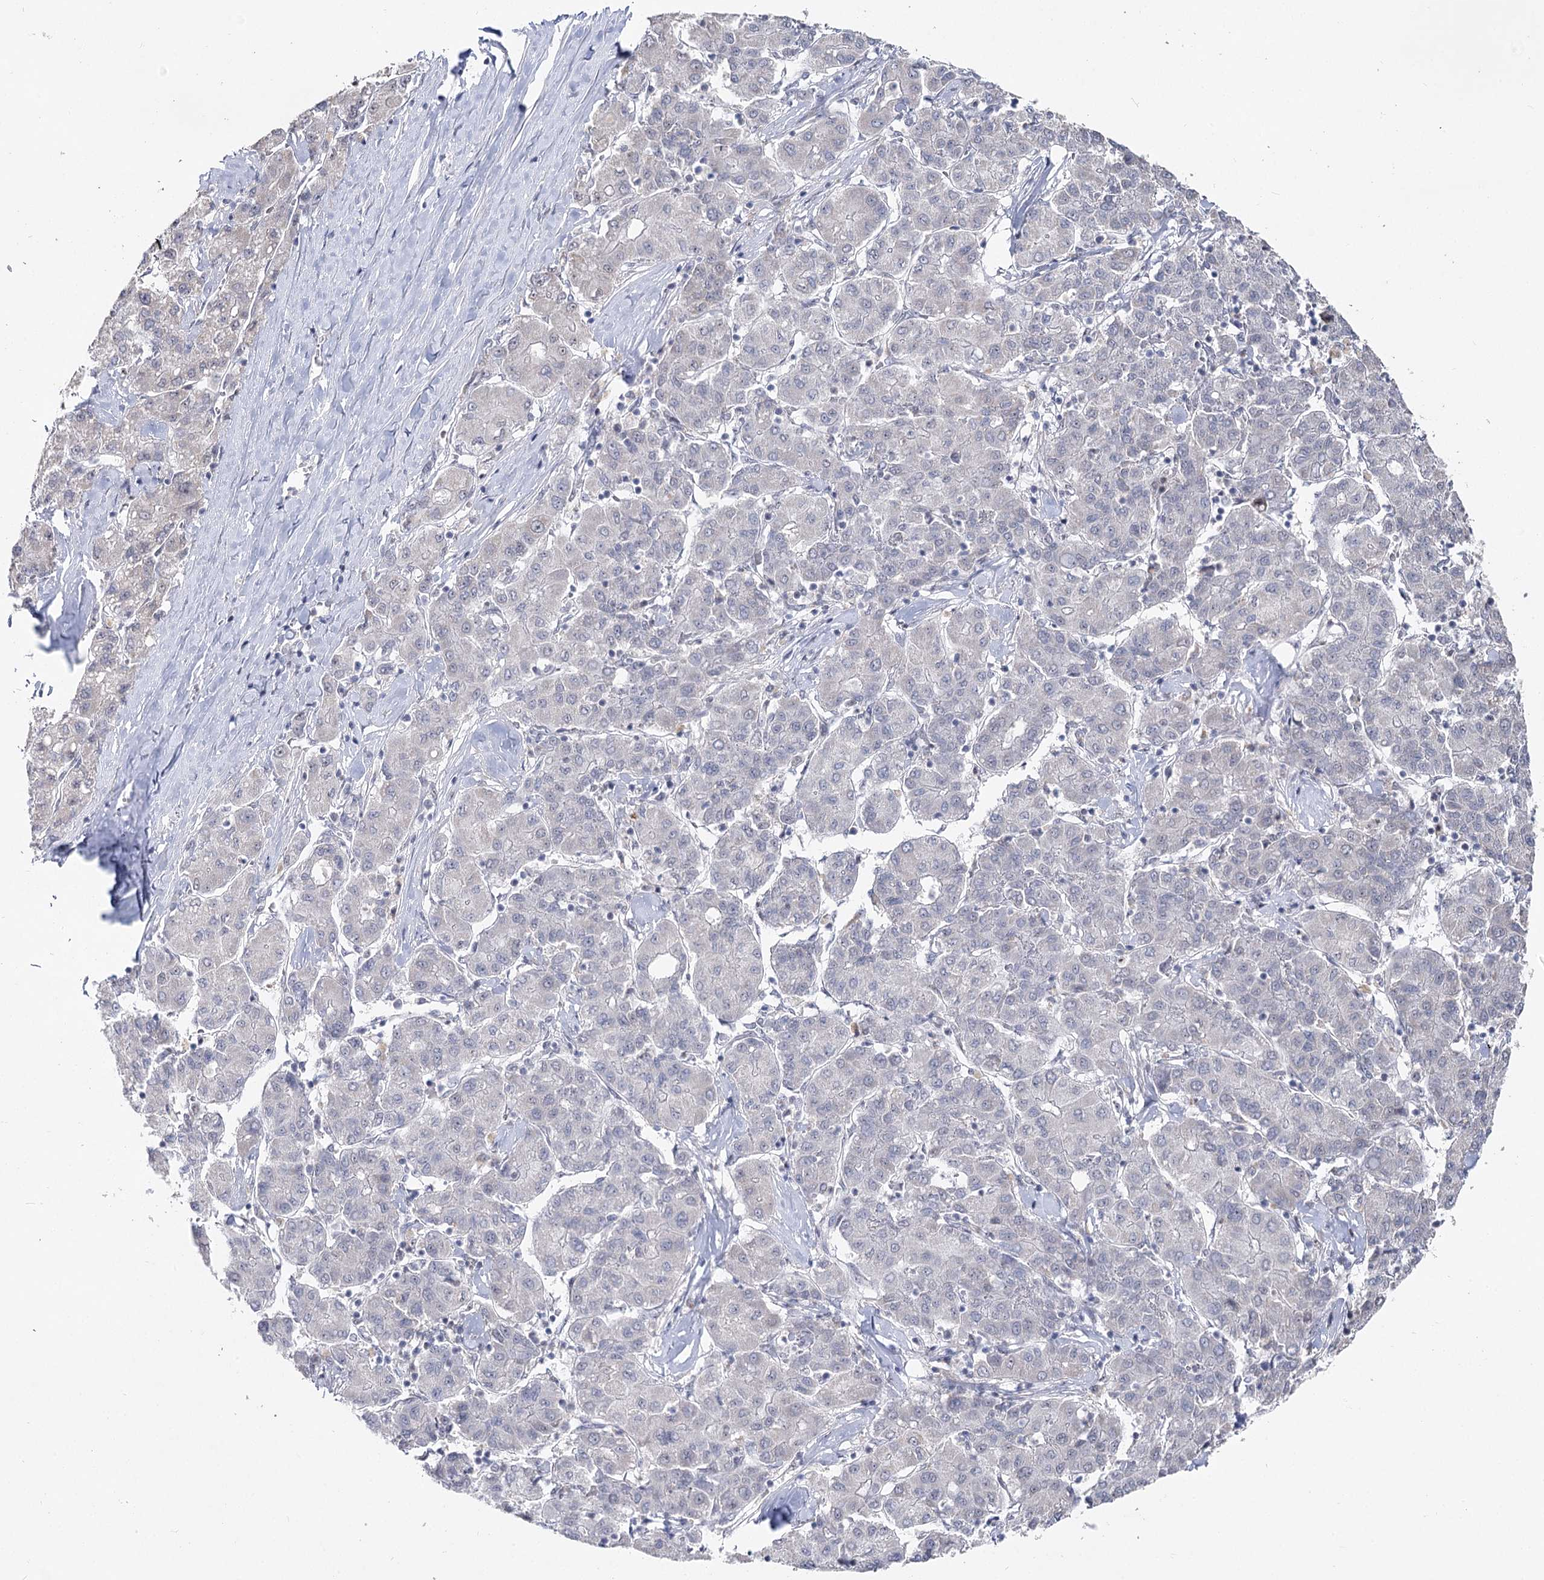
{"staining": {"intensity": "negative", "quantity": "none", "location": "none"}, "tissue": "liver cancer", "cell_type": "Tumor cells", "image_type": "cancer", "snomed": [{"axis": "morphology", "description": "Carcinoma, Hepatocellular, NOS"}, {"axis": "topography", "description": "Liver"}], "caption": "An IHC micrograph of liver hepatocellular carcinoma is shown. There is no staining in tumor cells of liver hepatocellular carcinoma.", "gene": "RUFY4", "patient": {"sex": "male", "age": 65}}